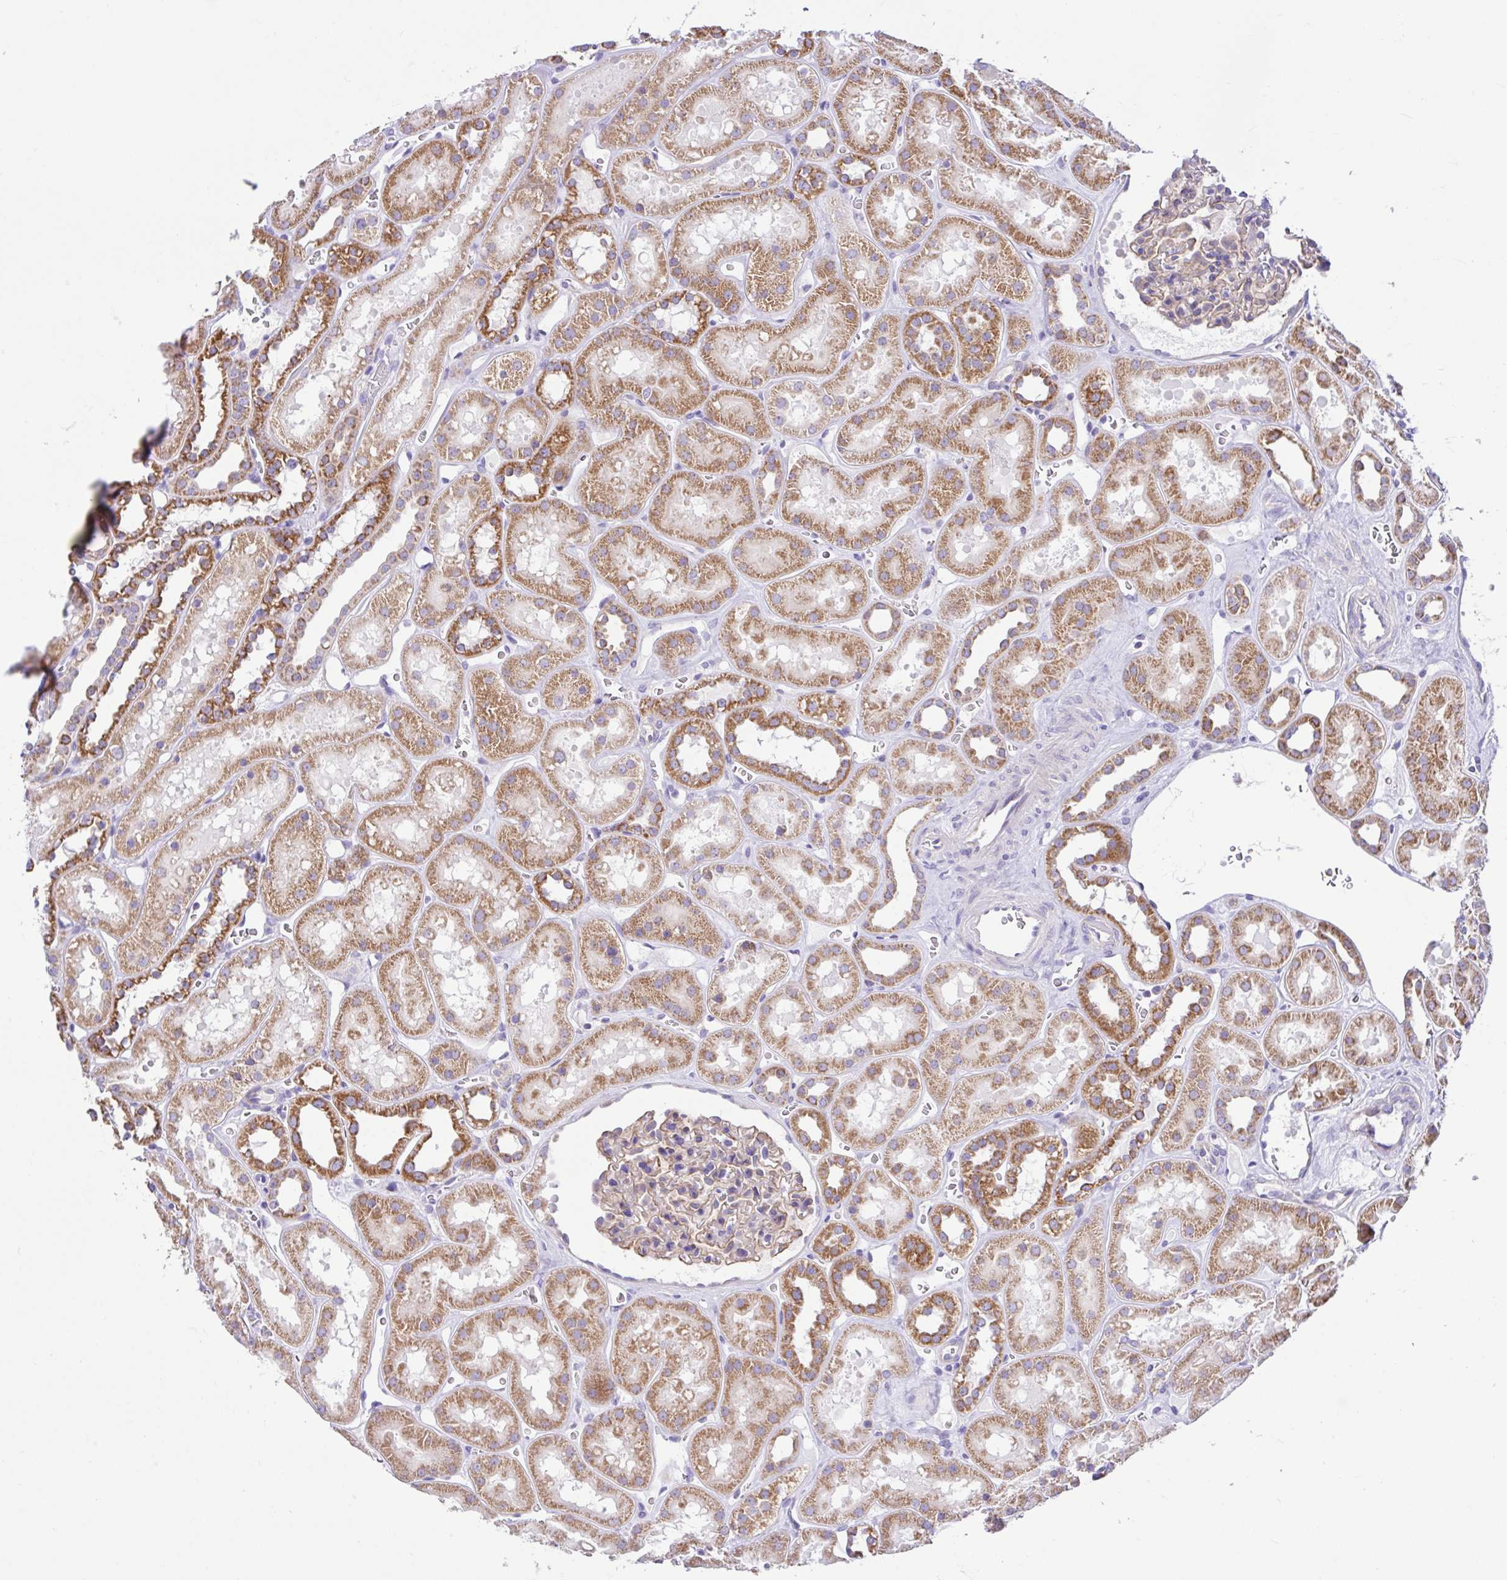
{"staining": {"intensity": "weak", "quantity": ">75%", "location": "cytoplasmic/membranous"}, "tissue": "kidney", "cell_type": "Cells in glomeruli", "image_type": "normal", "snomed": [{"axis": "morphology", "description": "Normal tissue, NOS"}, {"axis": "topography", "description": "Kidney"}], "caption": "The image exhibits a brown stain indicating the presence of a protein in the cytoplasmic/membranous of cells in glomeruli in kidney.", "gene": "NDUFS2", "patient": {"sex": "female", "age": 41}}